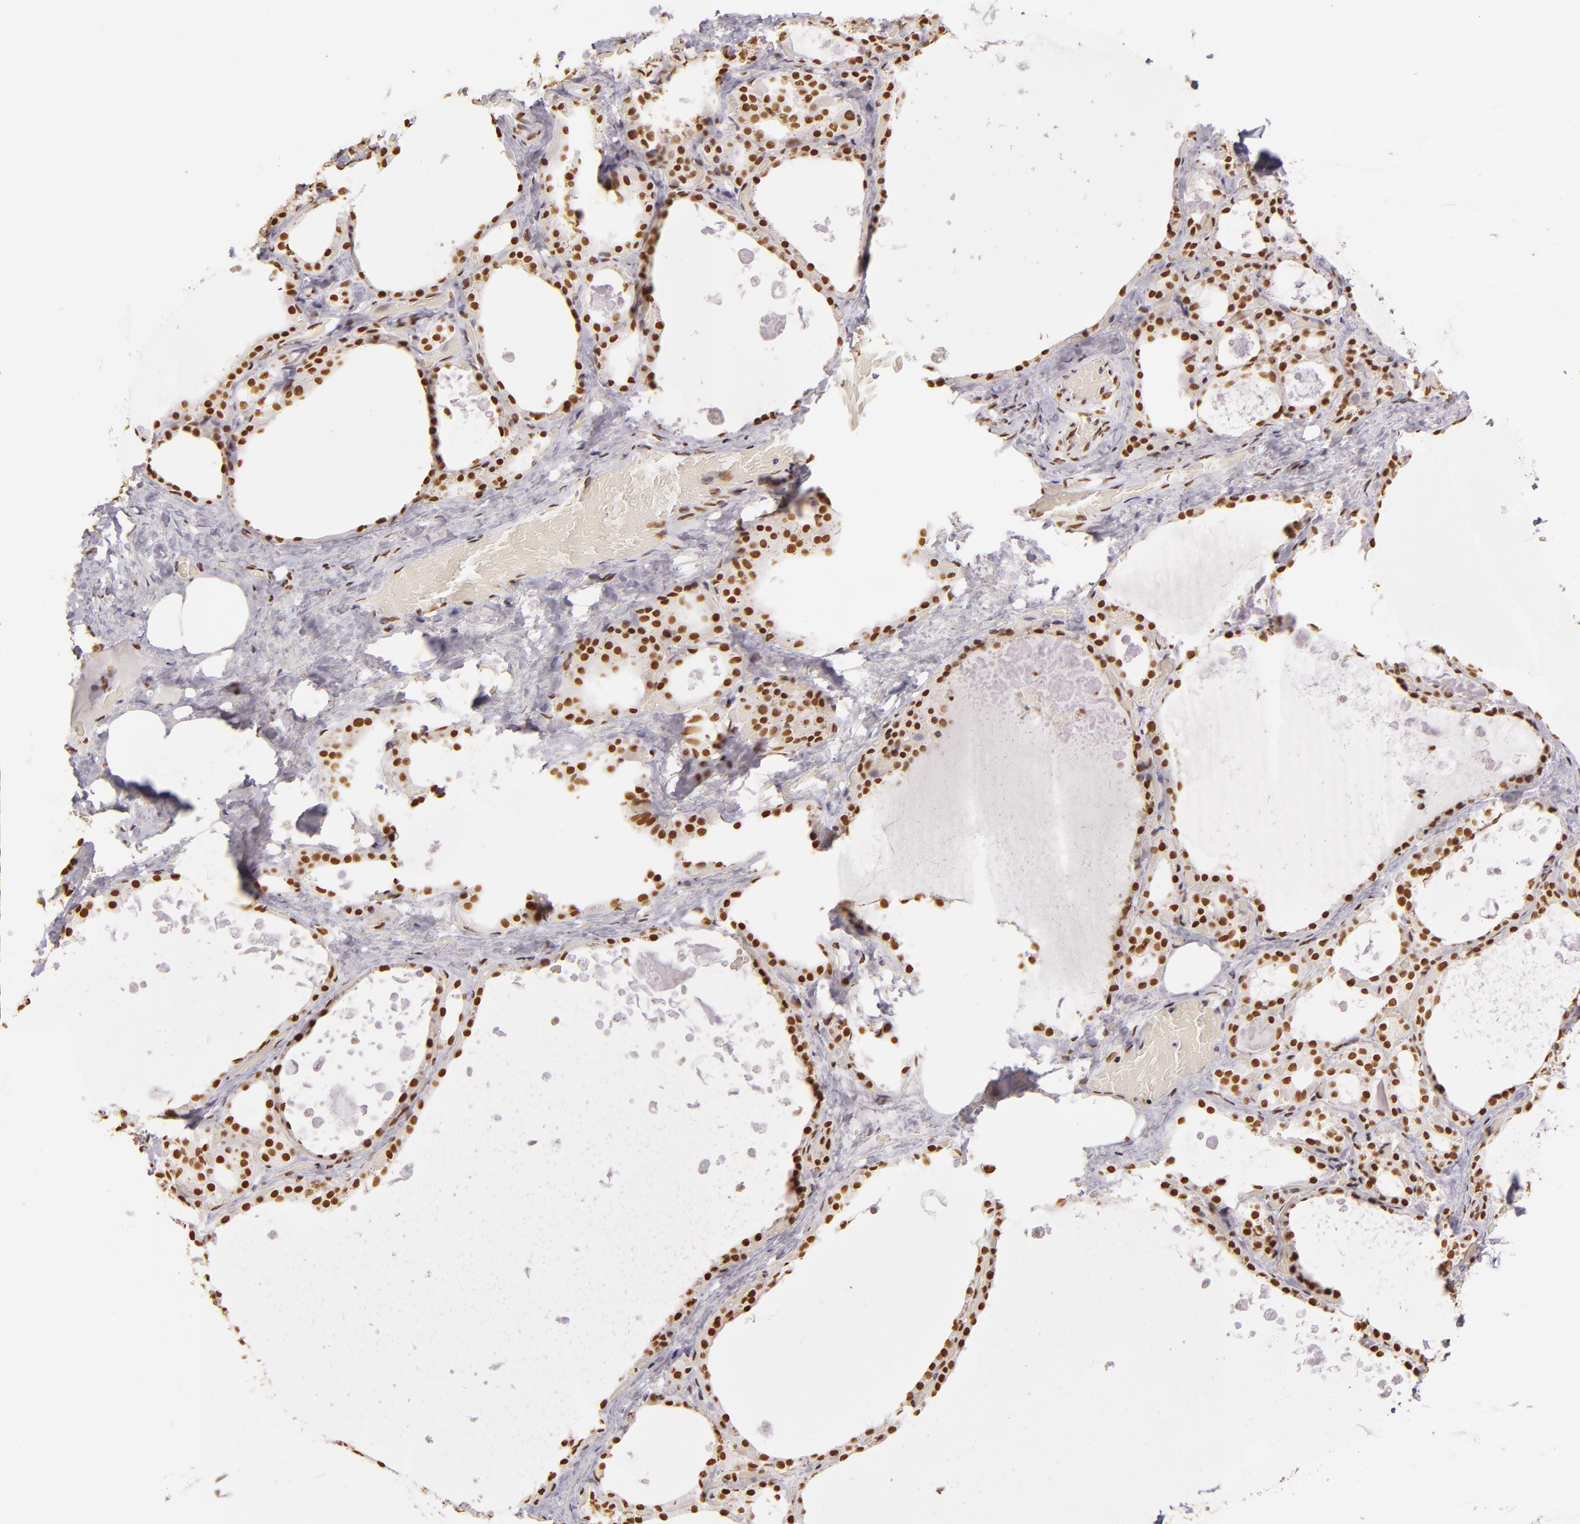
{"staining": {"intensity": "moderate", "quantity": ">75%", "location": "nuclear"}, "tissue": "thyroid gland", "cell_type": "Glandular cells", "image_type": "normal", "snomed": [{"axis": "morphology", "description": "Normal tissue, NOS"}, {"axis": "topography", "description": "Thyroid gland"}], "caption": "A medium amount of moderate nuclear expression is identified in approximately >75% of glandular cells in unremarkable thyroid gland. Immunohistochemistry (ihc) stains the protein in brown and the nuclei are stained blue.", "gene": "PAPOLA", "patient": {"sex": "male", "age": 61}}